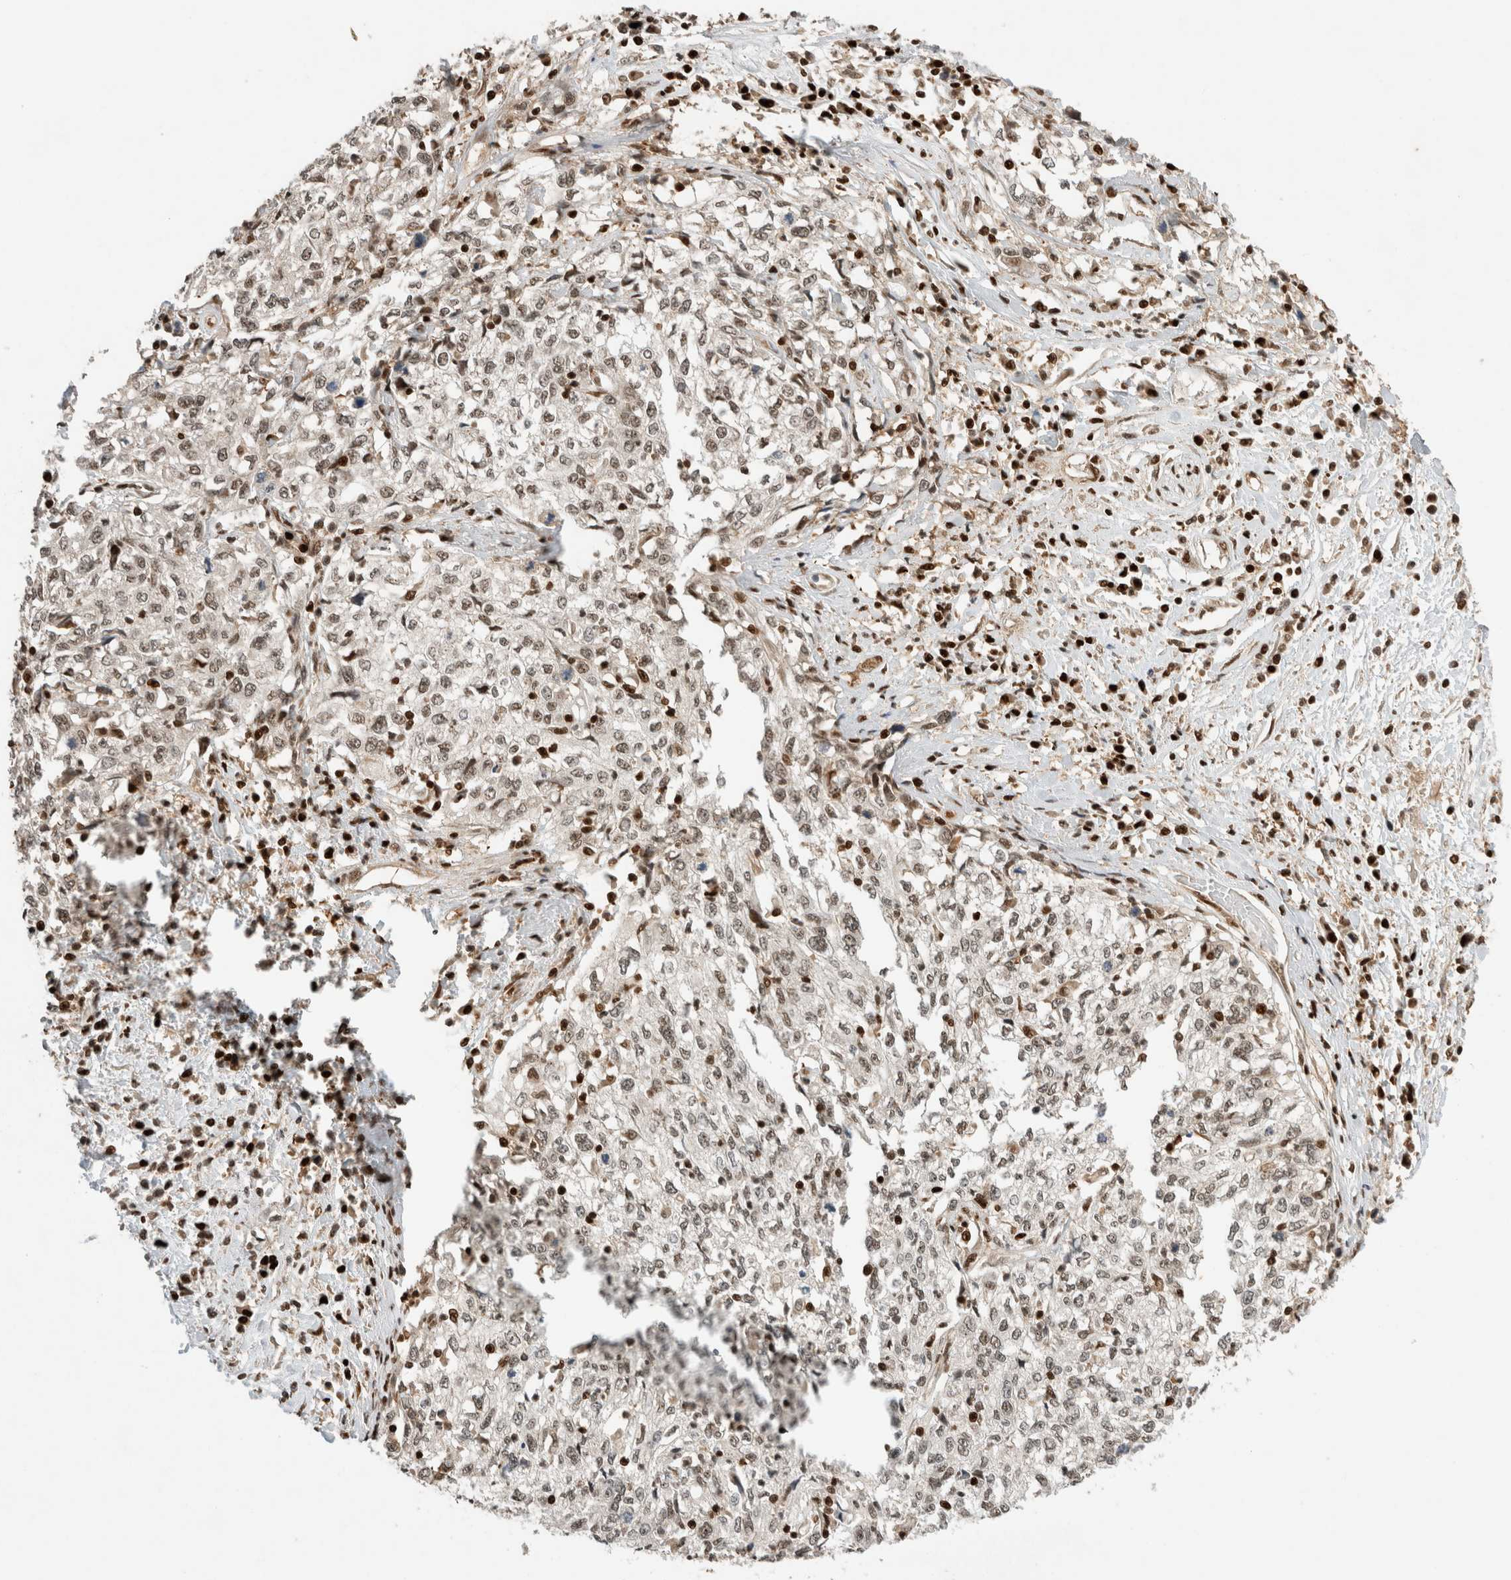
{"staining": {"intensity": "weak", "quantity": ">75%", "location": "nuclear"}, "tissue": "cervical cancer", "cell_type": "Tumor cells", "image_type": "cancer", "snomed": [{"axis": "morphology", "description": "Squamous cell carcinoma, NOS"}, {"axis": "topography", "description": "Cervix"}], "caption": "Human cervical squamous cell carcinoma stained with a protein marker displays weak staining in tumor cells.", "gene": "SNRNP40", "patient": {"sex": "female", "age": 57}}